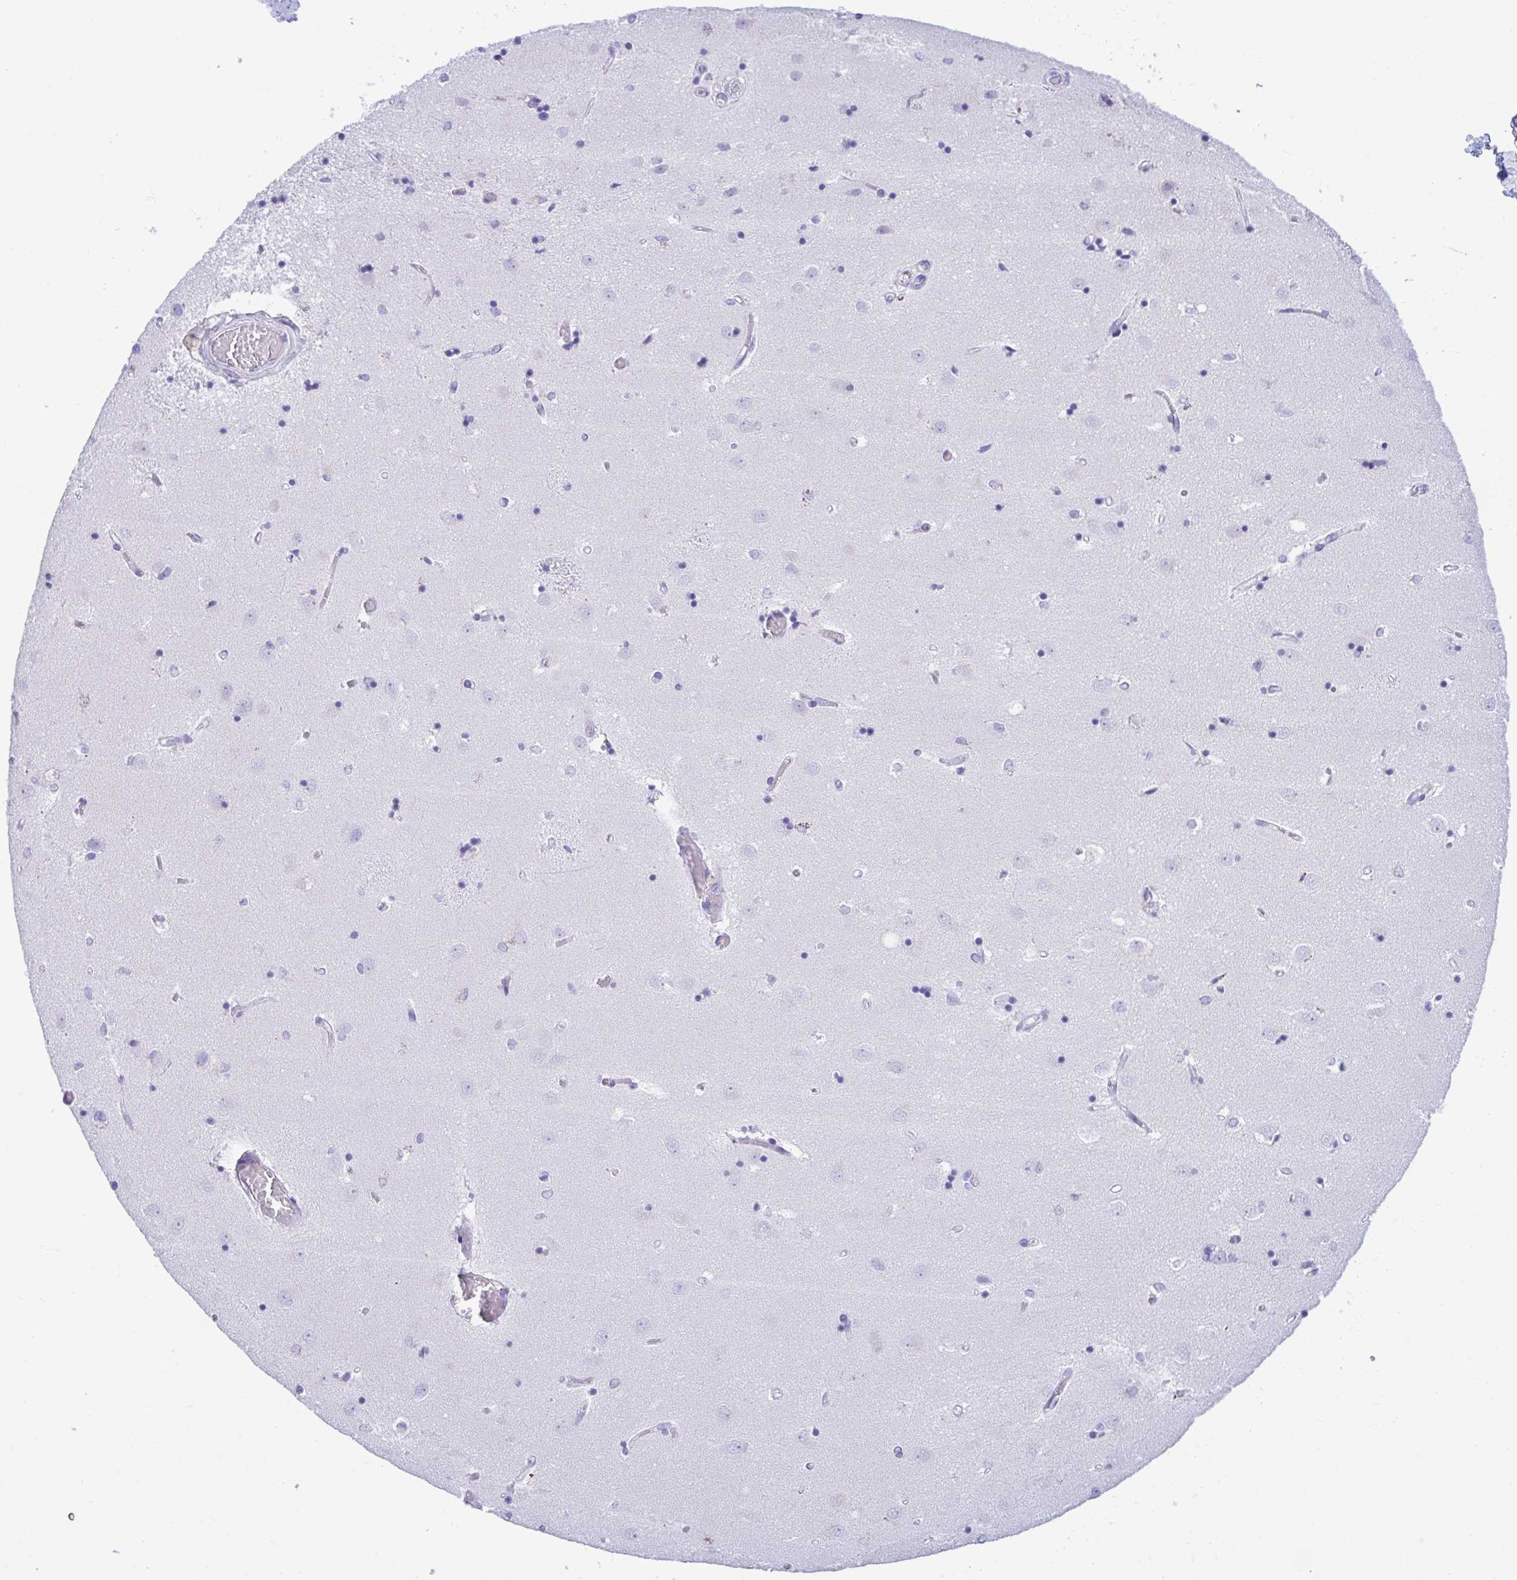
{"staining": {"intensity": "negative", "quantity": "none", "location": "none"}, "tissue": "caudate", "cell_type": "Glial cells", "image_type": "normal", "snomed": [{"axis": "morphology", "description": "Normal tissue, NOS"}, {"axis": "topography", "description": "Lateral ventricle wall"}], "caption": "Protein analysis of unremarkable caudate reveals no significant staining in glial cells.", "gene": "SHISA8", "patient": {"sex": "male", "age": 54}}